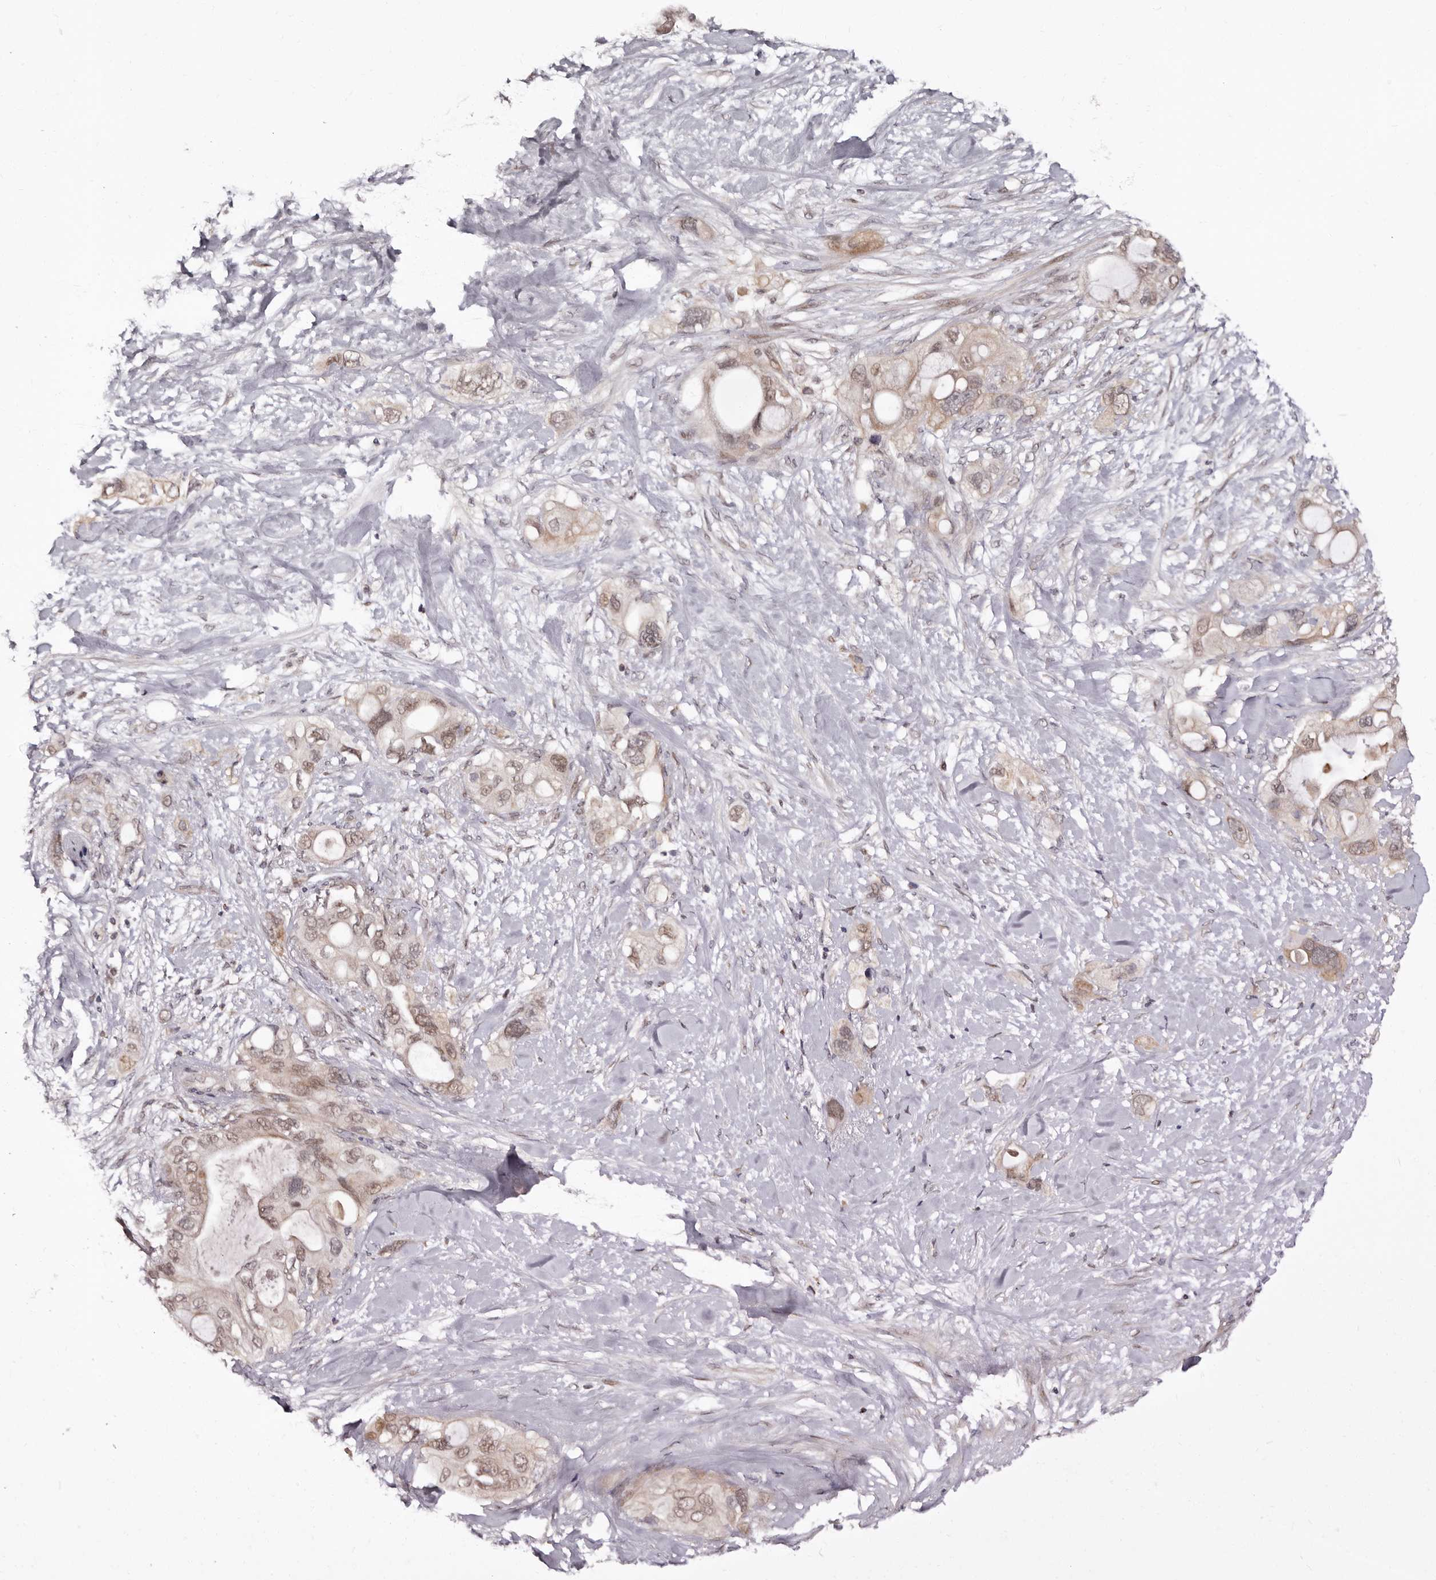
{"staining": {"intensity": "moderate", "quantity": ">75%", "location": "cytoplasmic/membranous,nuclear"}, "tissue": "pancreatic cancer", "cell_type": "Tumor cells", "image_type": "cancer", "snomed": [{"axis": "morphology", "description": "Adenocarcinoma, NOS"}, {"axis": "topography", "description": "Pancreas"}], "caption": "Moderate cytoplasmic/membranous and nuclear expression for a protein is seen in about >75% of tumor cells of pancreatic adenocarcinoma using immunohistochemistry.", "gene": "PHF20L1", "patient": {"sex": "female", "age": 56}}